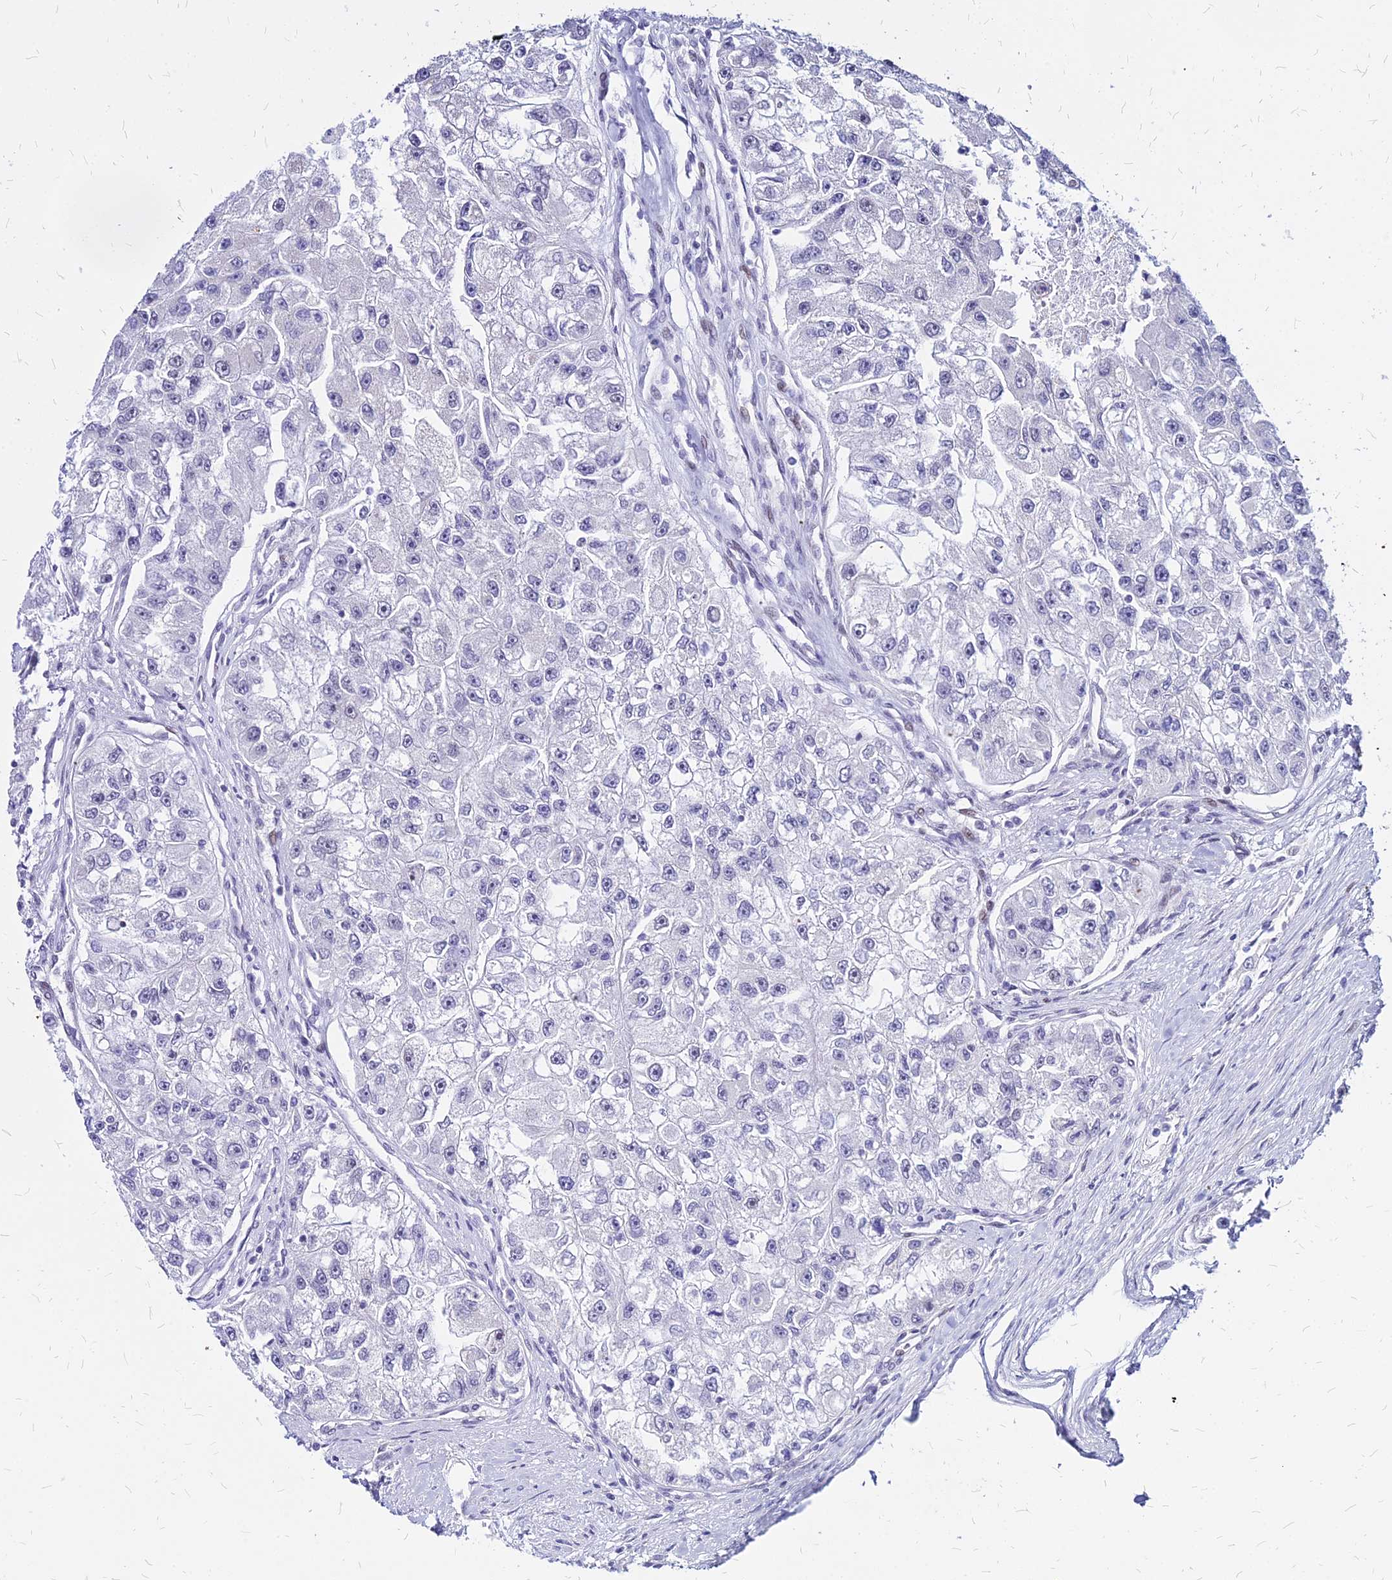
{"staining": {"intensity": "negative", "quantity": "none", "location": "none"}, "tissue": "renal cancer", "cell_type": "Tumor cells", "image_type": "cancer", "snomed": [{"axis": "morphology", "description": "Adenocarcinoma, NOS"}, {"axis": "topography", "description": "Kidney"}], "caption": "Tumor cells show no significant expression in adenocarcinoma (renal). The staining is performed using DAB (3,3'-diaminobenzidine) brown chromogen with nuclei counter-stained in using hematoxylin.", "gene": "FDX2", "patient": {"sex": "male", "age": 63}}